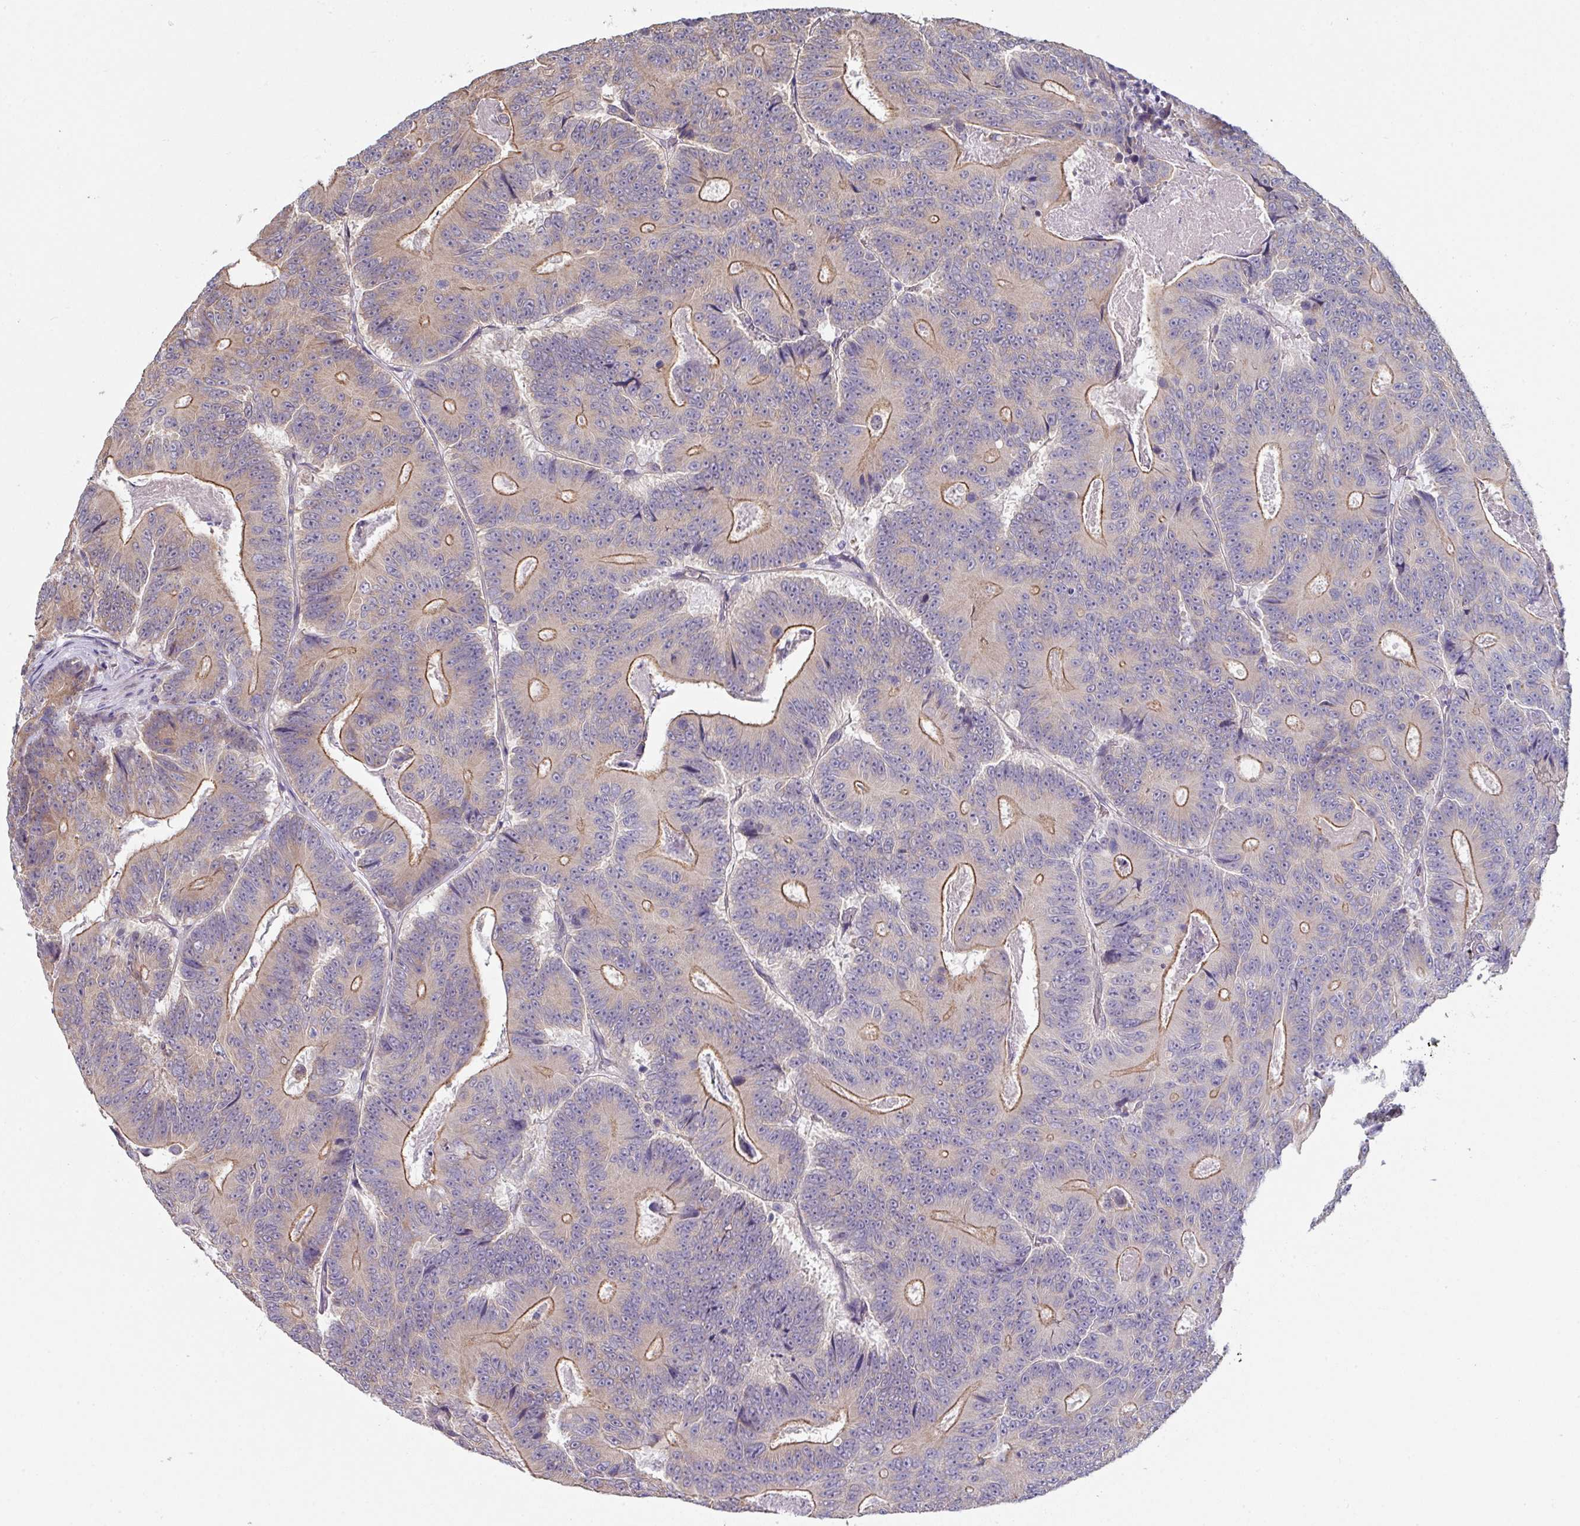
{"staining": {"intensity": "moderate", "quantity": "25%-75%", "location": "cytoplasmic/membranous"}, "tissue": "colorectal cancer", "cell_type": "Tumor cells", "image_type": "cancer", "snomed": [{"axis": "morphology", "description": "Adenocarcinoma, NOS"}, {"axis": "topography", "description": "Colon"}], "caption": "IHC micrograph of neoplastic tissue: colorectal adenocarcinoma stained using immunohistochemistry shows medium levels of moderate protein expression localized specifically in the cytoplasmic/membranous of tumor cells, appearing as a cytoplasmic/membranous brown color.", "gene": "TMED5", "patient": {"sex": "male", "age": 83}}